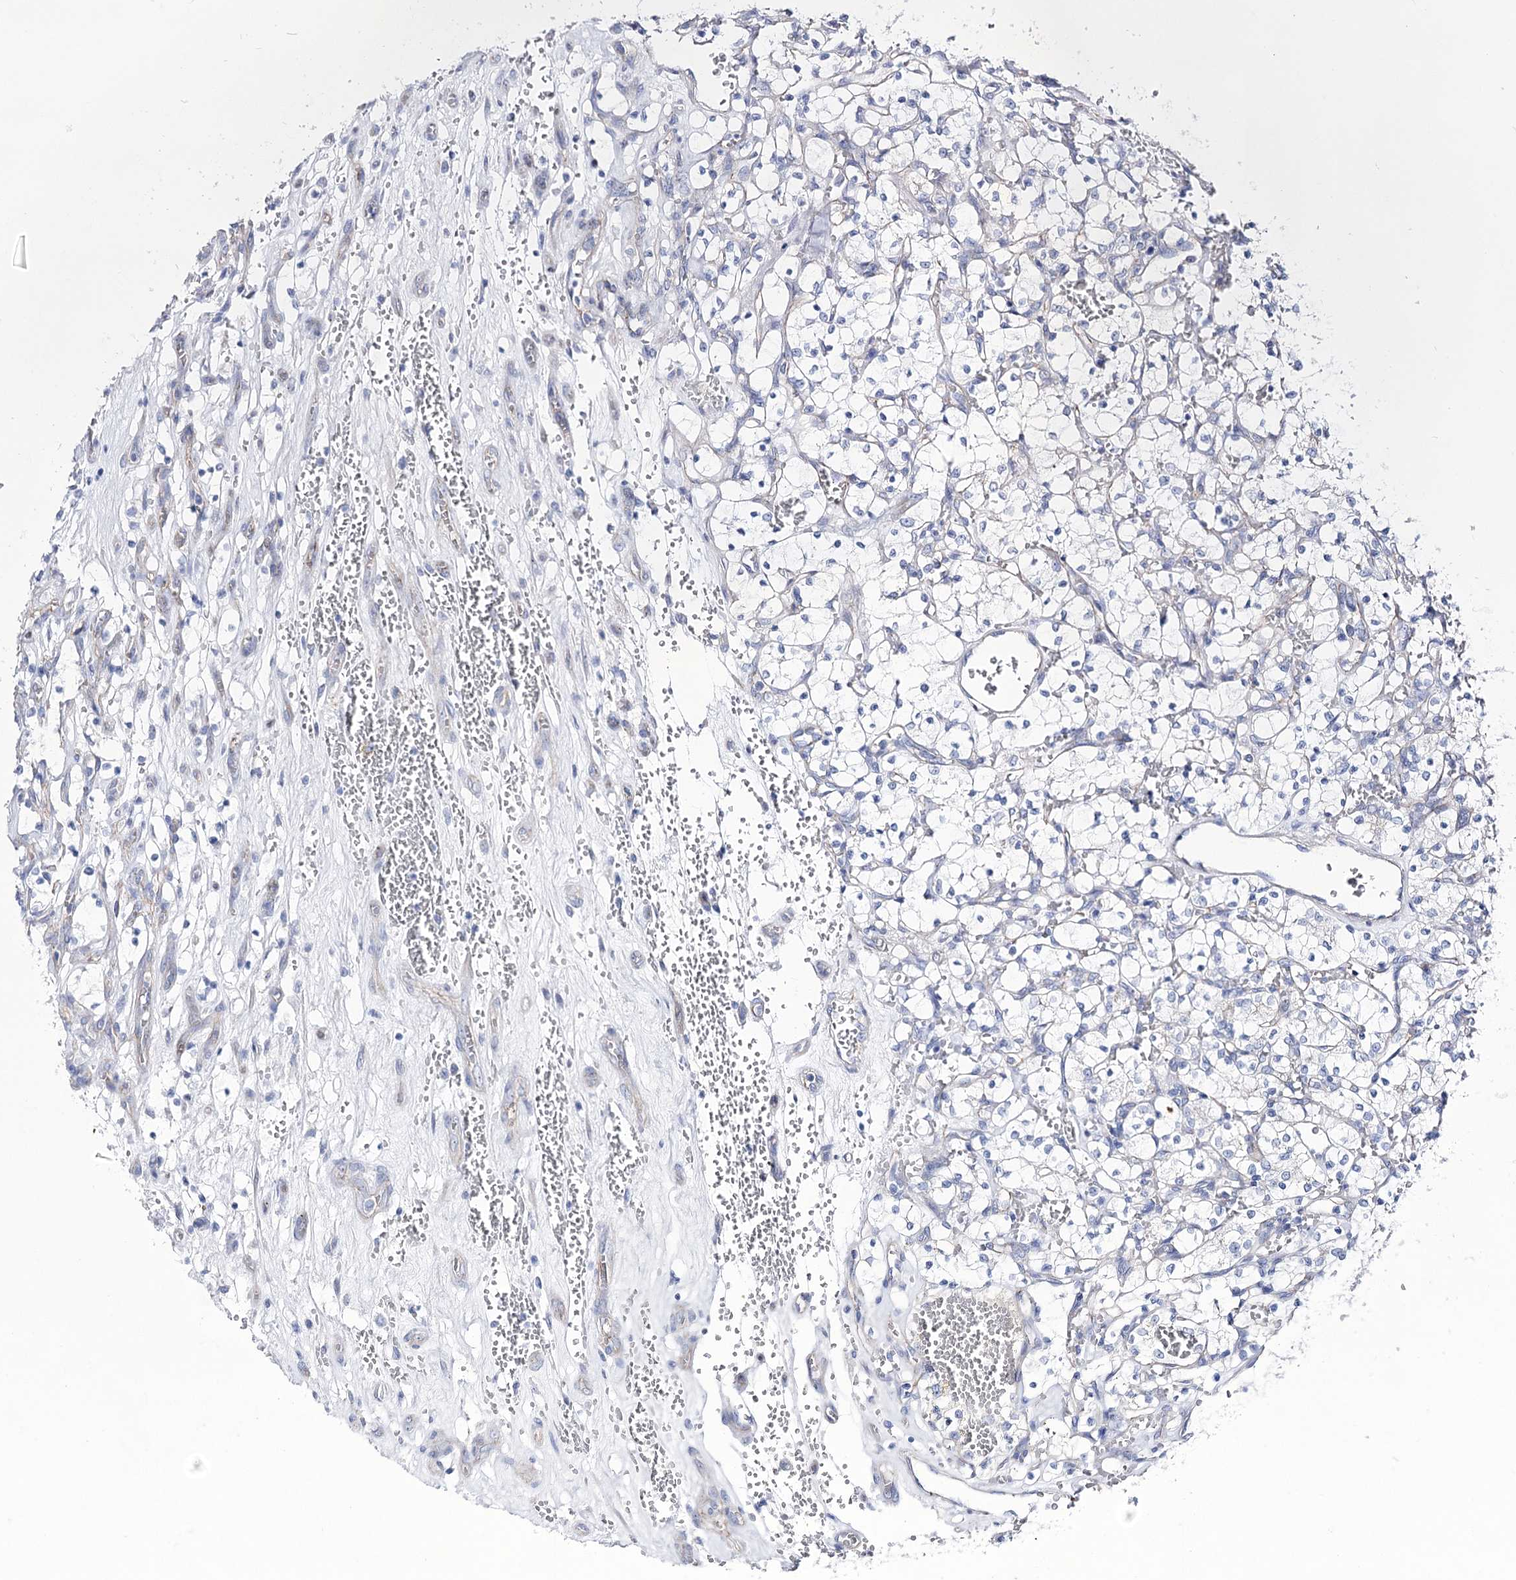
{"staining": {"intensity": "negative", "quantity": "none", "location": "none"}, "tissue": "renal cancer", "cell_type": "Tumor cells", "image_type": "cancer", "snomed": [{"axis": "morphology", "description": "Adenocarcinoma, NOS"}, {"axis": "topography", "description": "Kidney"}], "caption": "IHC histopathology image of neoplastic tissue: human renal adenocarcinoma stained with DAB demonstrates no significant protein positivity in tumor cells.", "gene": "NRAP", "patient": {"sex": "female", "age": 69}}